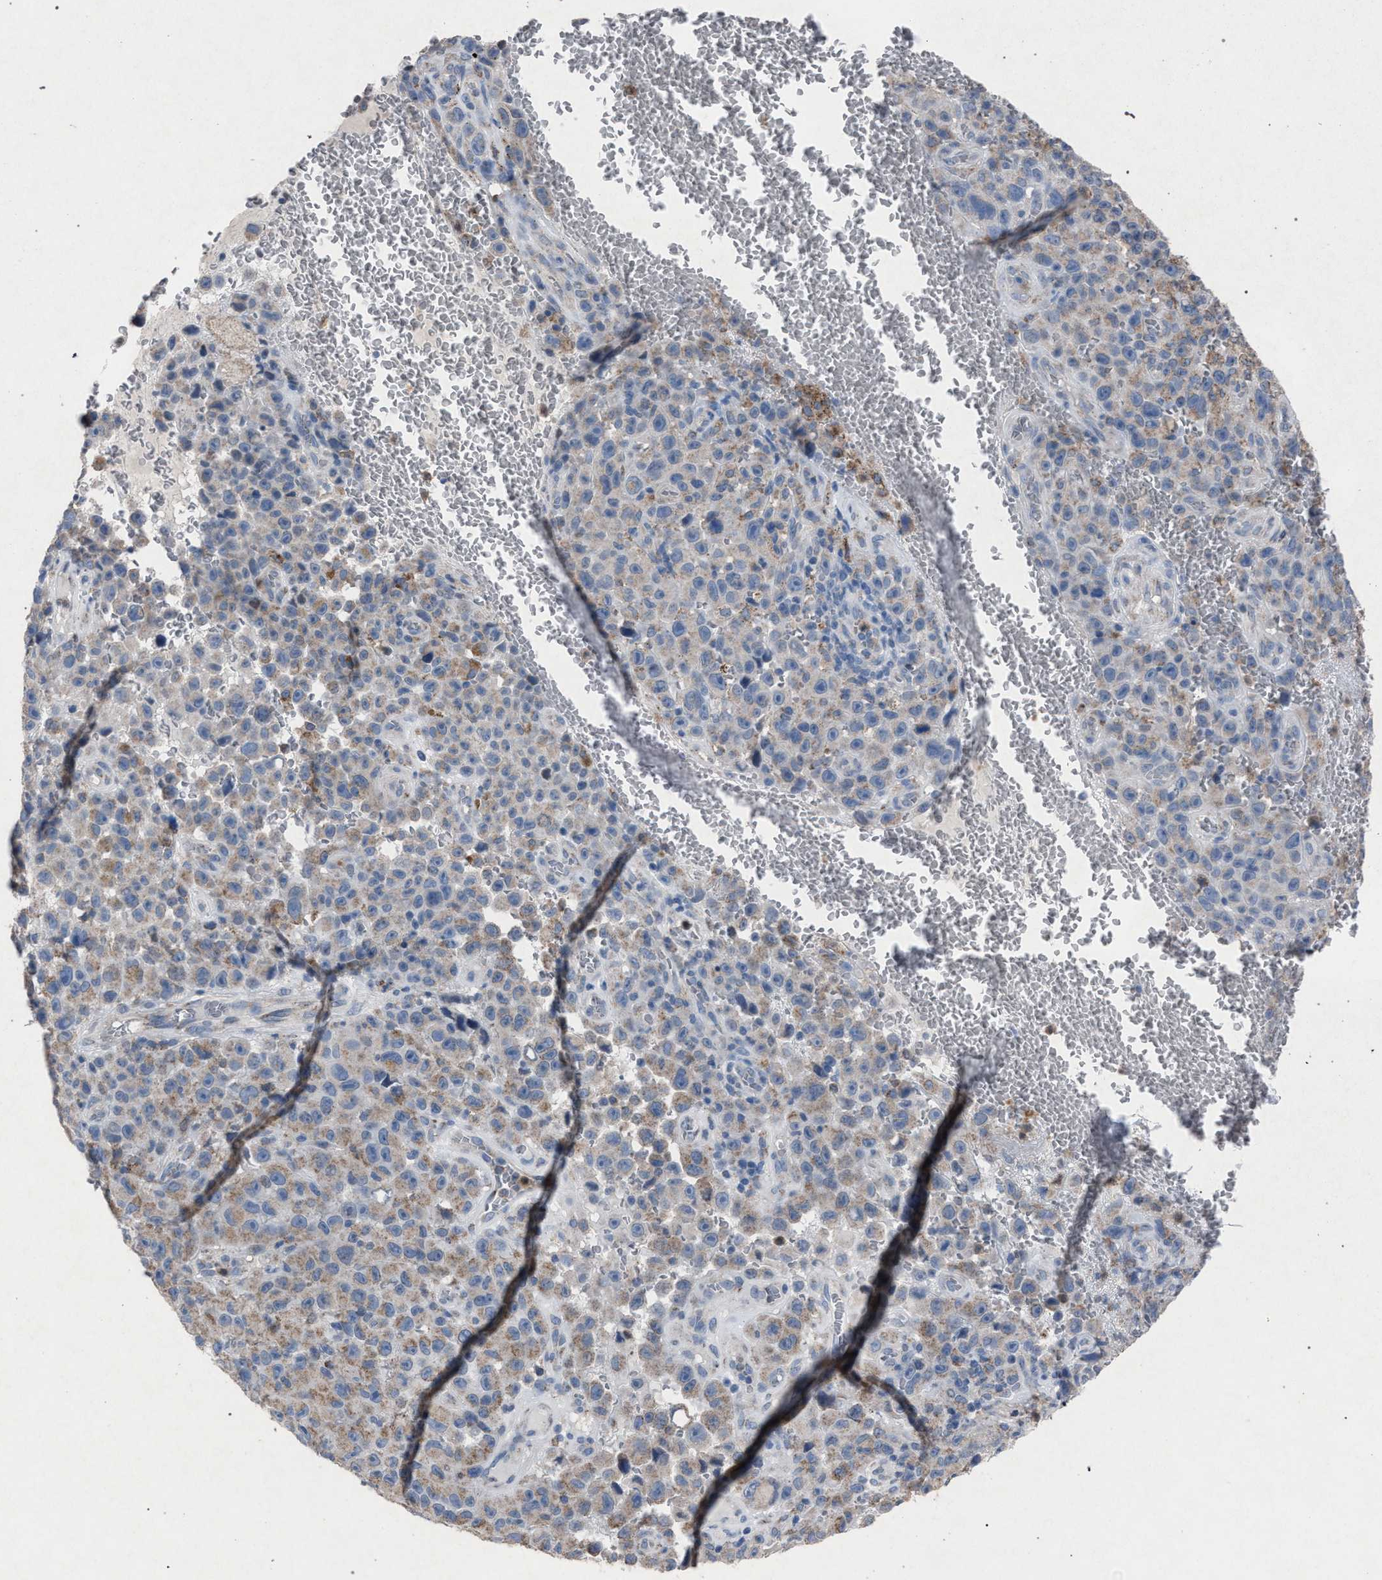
{"staining": {"intensity": "weak", "quantity": "<25%", "location": "cytoplasmic/membranous"}, "tissue": "melanoma", "cell_type": "Tumor cells", "image_type": "cancer", "snomed": [{"axis": "morphology", "description": "Malignant melanoma, NOS"}, {"axis": "topography", "description": "Skin"}], "caption": "Tumor cells are negative for brown protein staining in malignant melanoma. (DAB (3,3'-diaminobenzidine) IHC visualized using brightfield microscopy, high magnification).", "gene": "HSD17B4", "patient": {"sex": "female", "age": 82}}